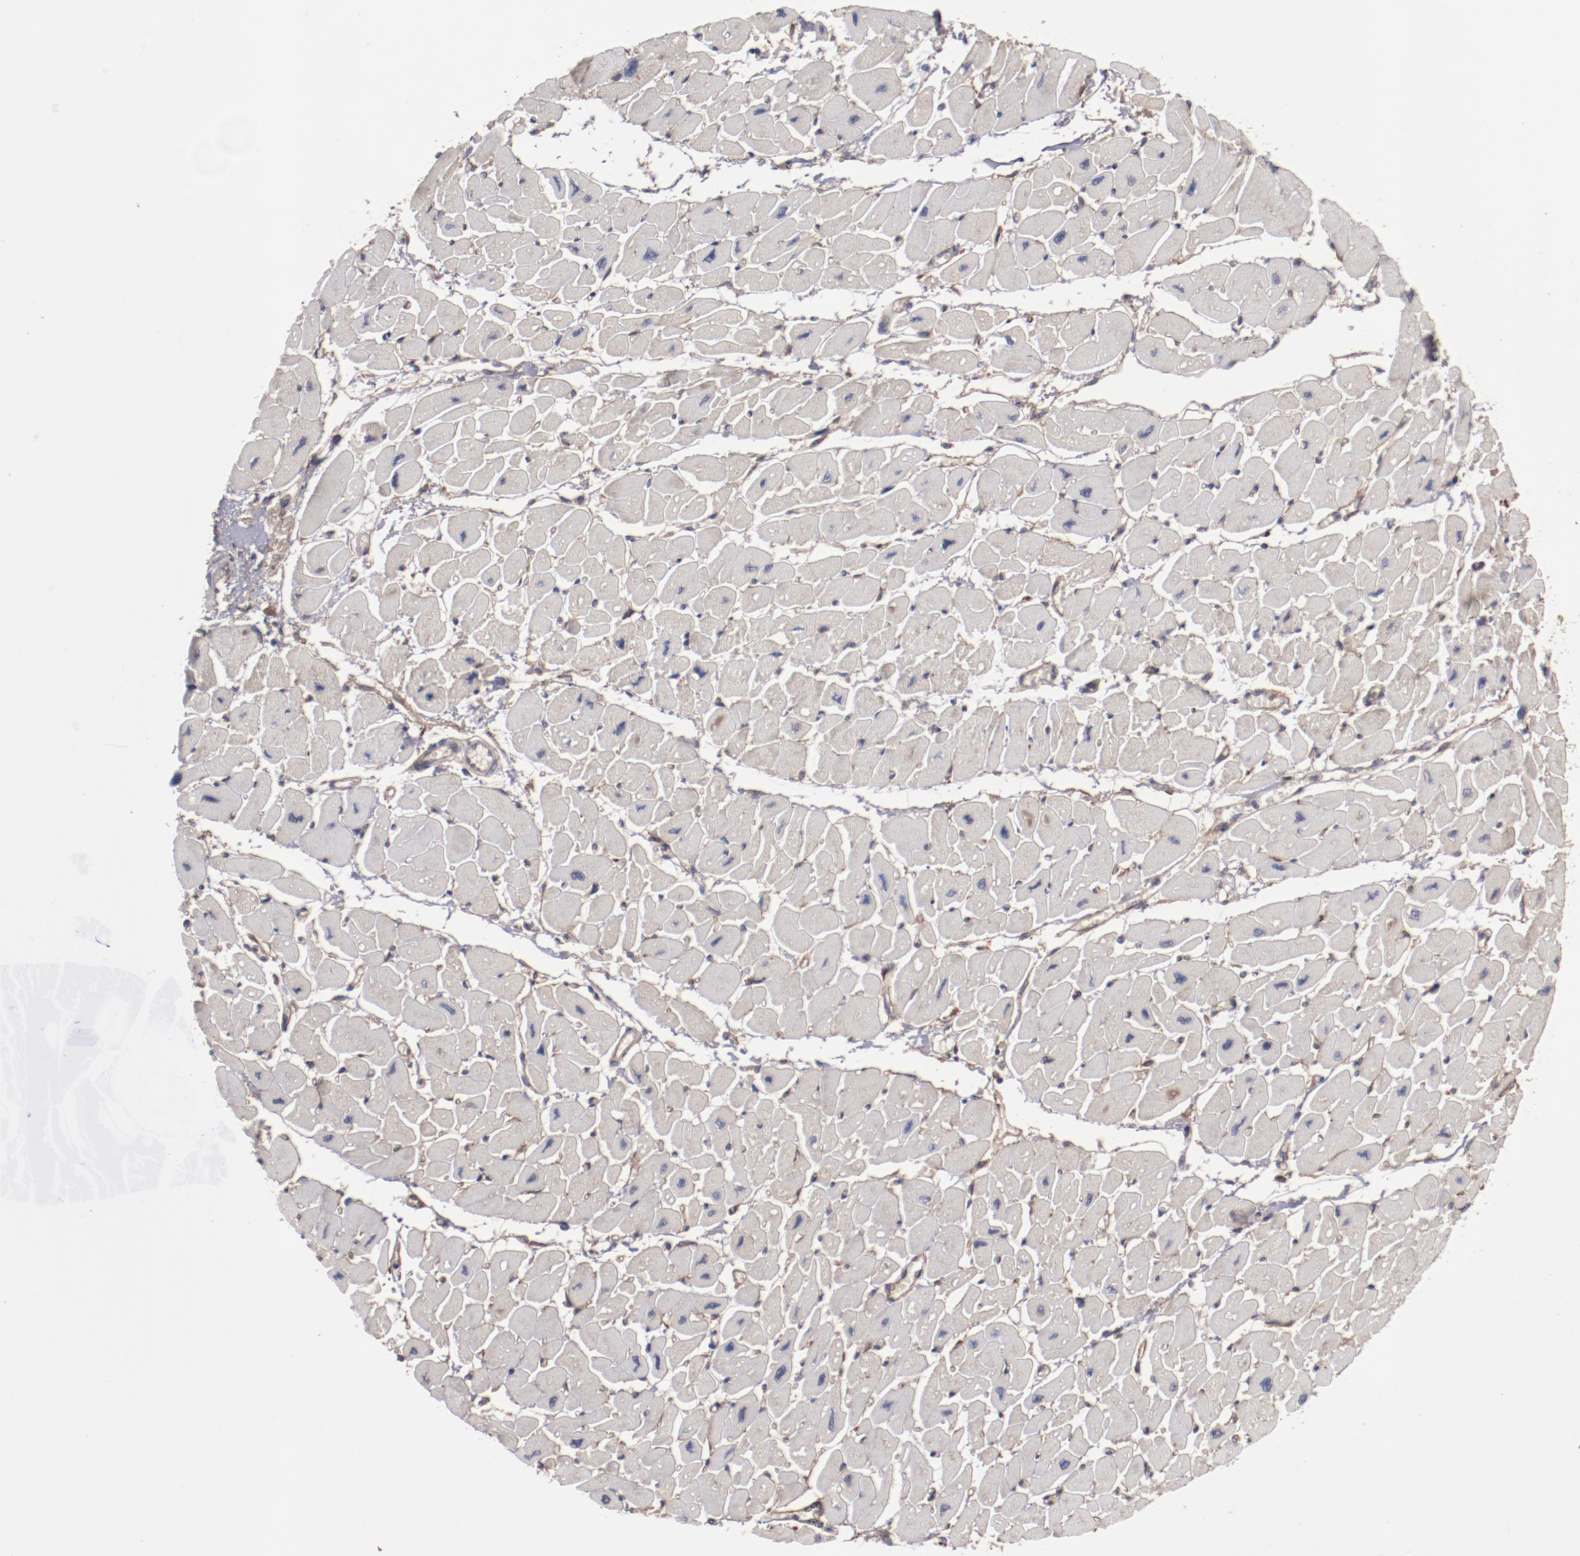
{"staining": {"intensity": "negative", "quantity": "none", "location": "none"}, "tissue": "heart muscle", "cell_type": "Cardiomyocytes", "image_type": "normal", "snomed": [{"axis": "morphology", "description": "Normal tissue, NOS"}, {"axis": "topography", "description": "Heart"}], "caption": "A high-resolution photomicrograph shows immunohistochemistry (IHC) staining of unremarkable heart muscle, which exhibits no significant staining in cardiomyocytes.", "gene": "DIPK2B", "patient": {"sex": "female", "age": 54}}